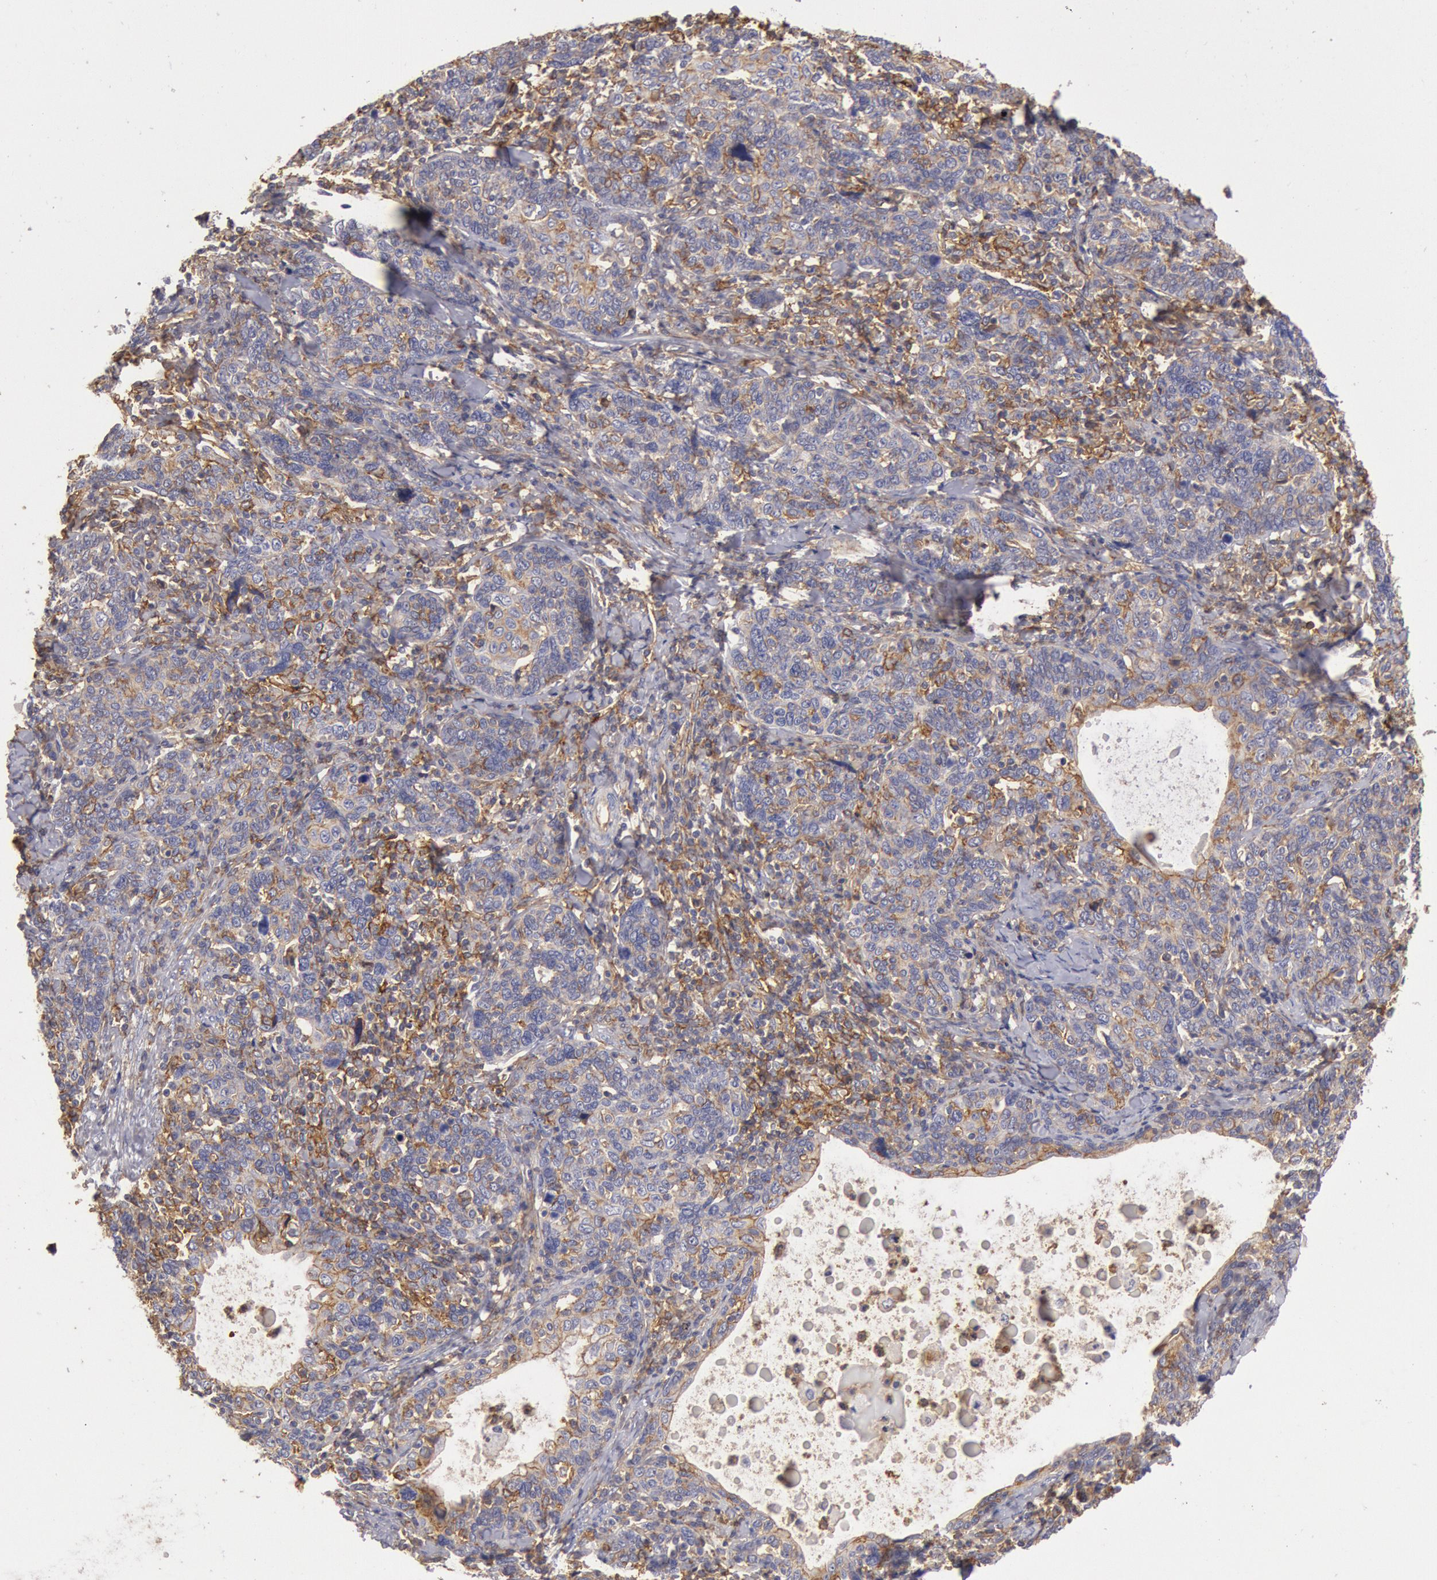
{"staining": {"intensity": "weak", "quantity": "25%-75%", "location": "cytoplasmic/membranous"}, "tissue": "cervical cancer", "cell_type": "Tumor cells", "image_type": "cancer", "snomed": [{"axis": "morphology", "description": "Squamous cell carcinoma, NOS"}, {"axis": "topography", "description": "Cervix"}], "caption": "The micrograph displays a brown stain indicating the presence of a protein in the cytoplasmic/membranous of tumor cells in cervical cancer (squamous cell carcinoma). (DAB IHC, brown staining for protein, blue staining for nuclei).", "gene": "SNAP23", "patient": {"sex": "female", "age": 41}}